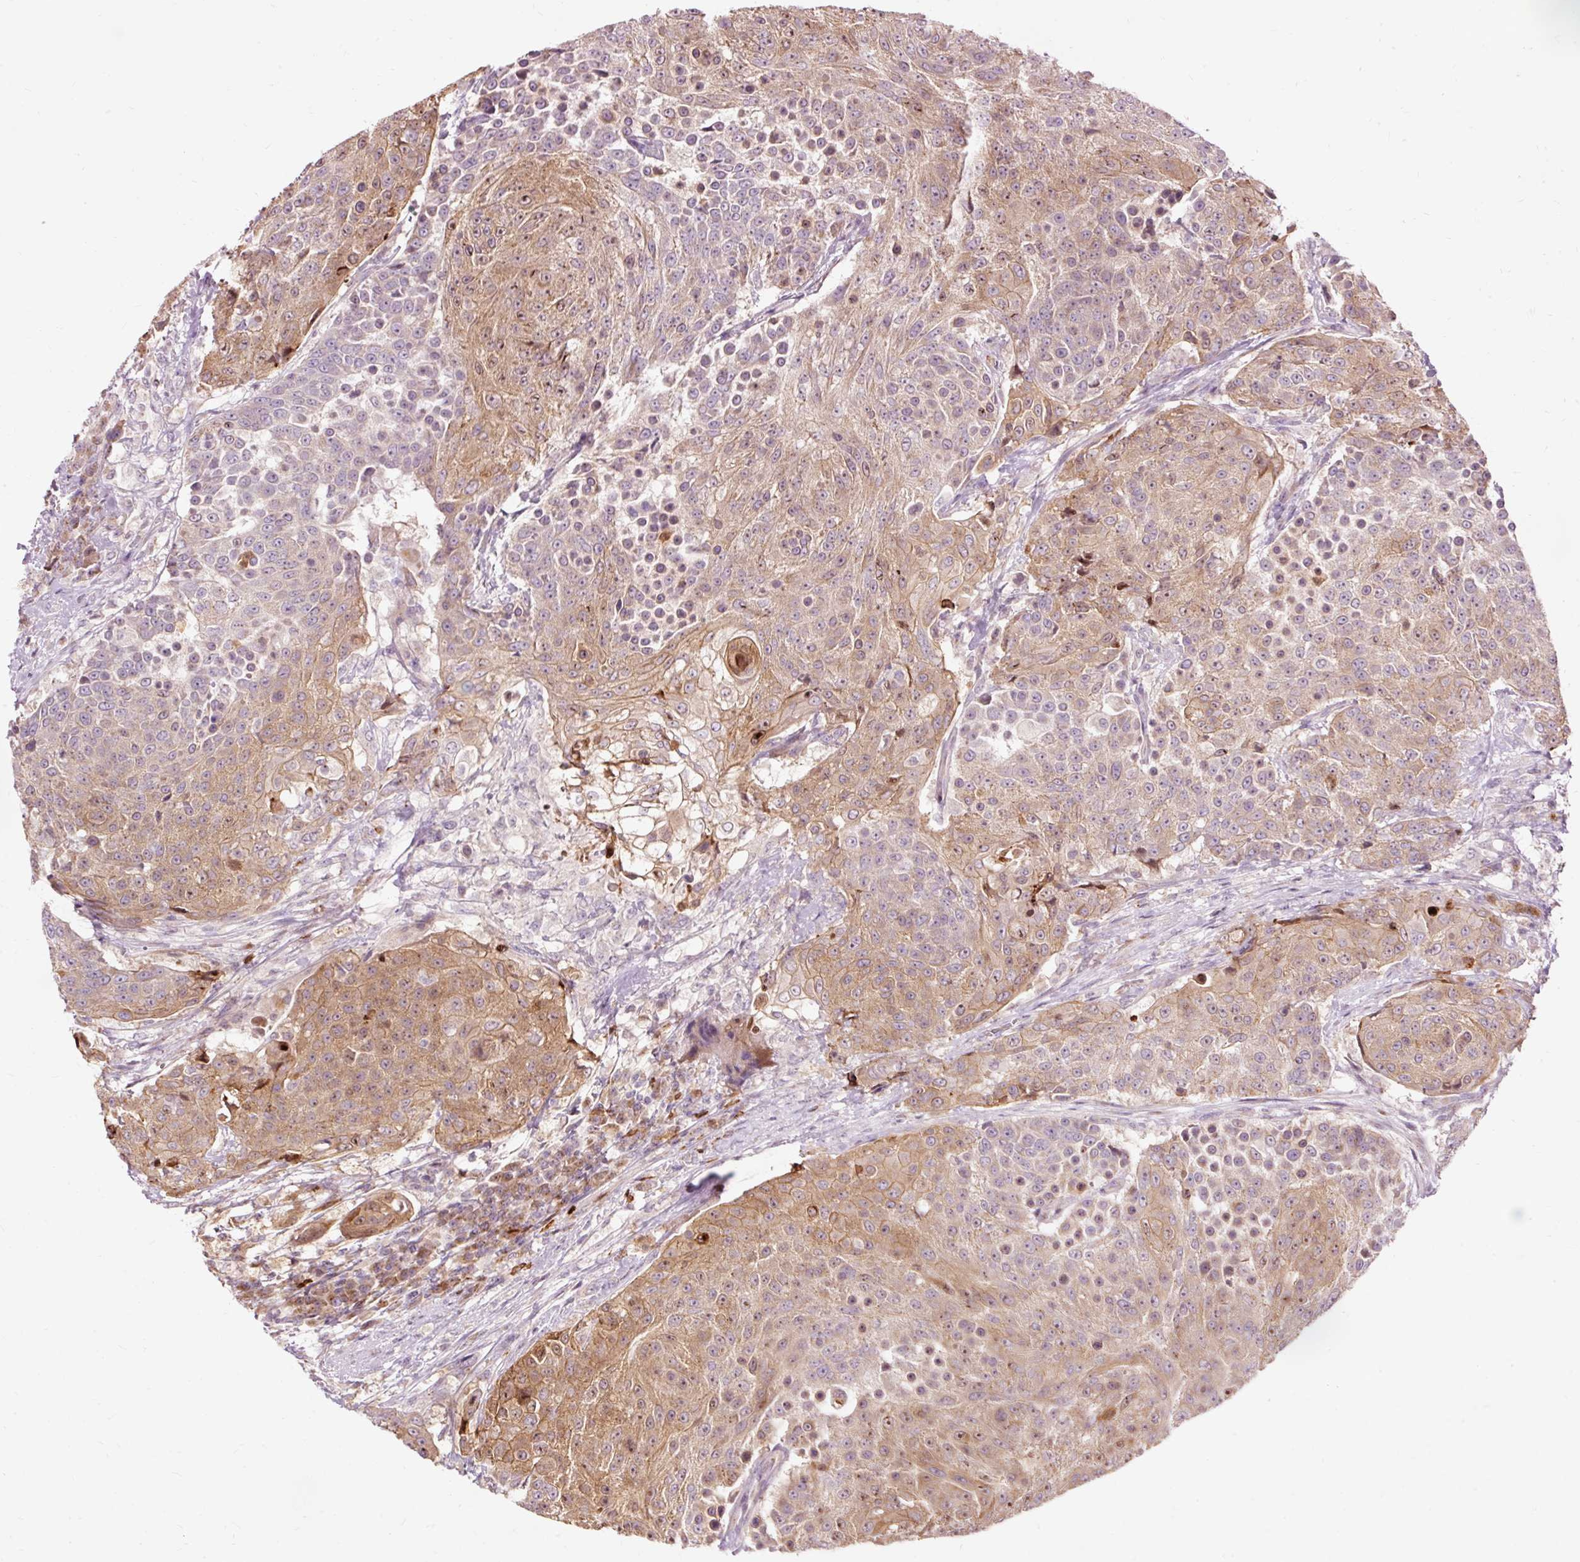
{"staining": {"intensity": "moderate", "quantity": "25%-75%", "location": "cytoplasmic/membranous"}, "tissue": "urothelial cancer", "cell_type": "Tumor cells", "image_type": "cancer", "snomed": [{"axis": "morphology", "description": "Urothelial carcinoma, High grade"}, {"axis": "topography", "description": "Urinary bladder"}], "caption": "Human urothelial cancer stained with a brown dye reveals moderate cytoplasmic/membranous positive staining in about 25%-75% of tumor cells.", "gene": "PRDX5", "patient": {"sex": "female", "age": 63}}